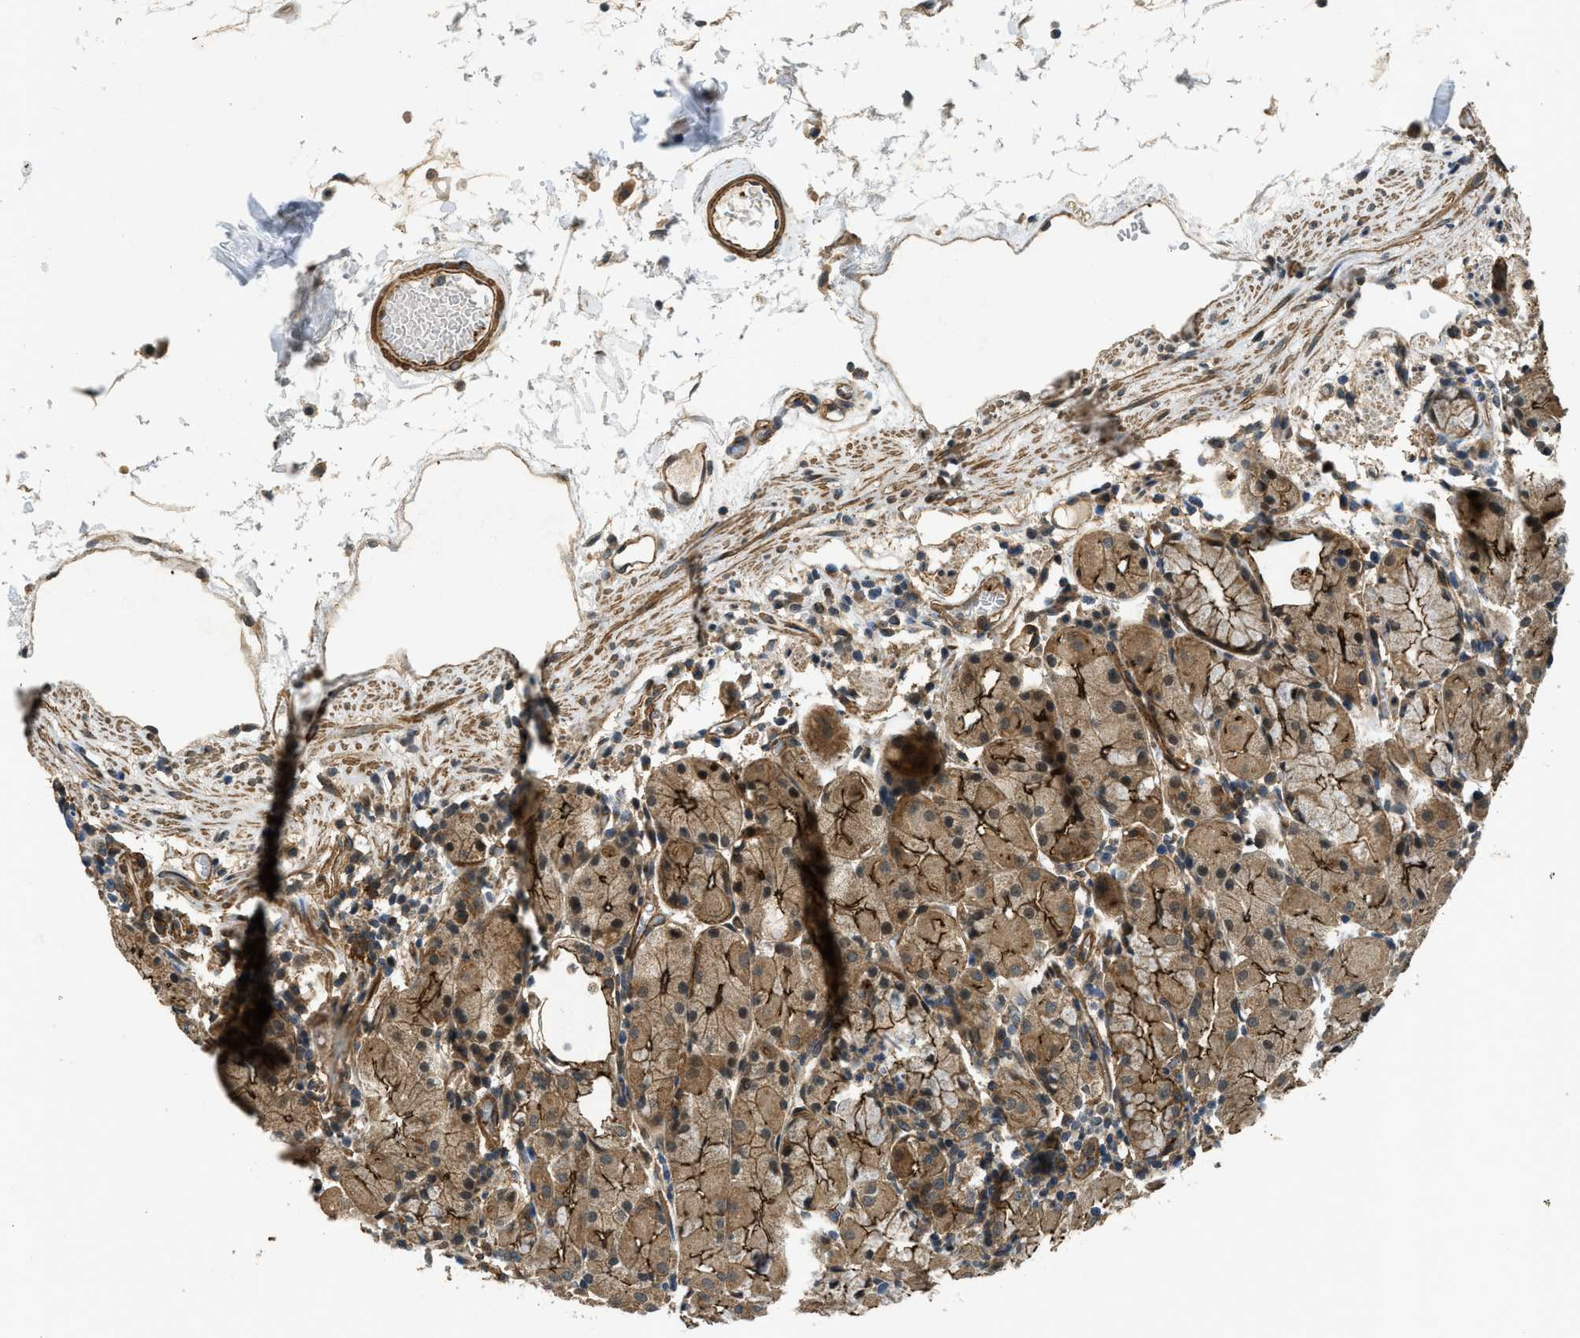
{"staining": {"intensity": "strong", "quantity": ">75%", "location": "cytoplasmic/membranous"}, "tissue": "stomach", "cell_type": "Glandular cells", "image_type": "normal", "snomed": [{"axis": "morphology", "description": "Normal tissue, NOS"}, {"axis": "topography", "description": "Stomach"}, {"axis": "topography", "description": "Stomach, lower"}], "caption": "A high-resolution micrograph shows immunohistochemistry staining of unremarkable stomach, which displays strong cytoplasmic/membranous positivity in approximately >75% of glandular cells.", "gene": "CGN", "patient": {"sex": "female", "age": 75}}